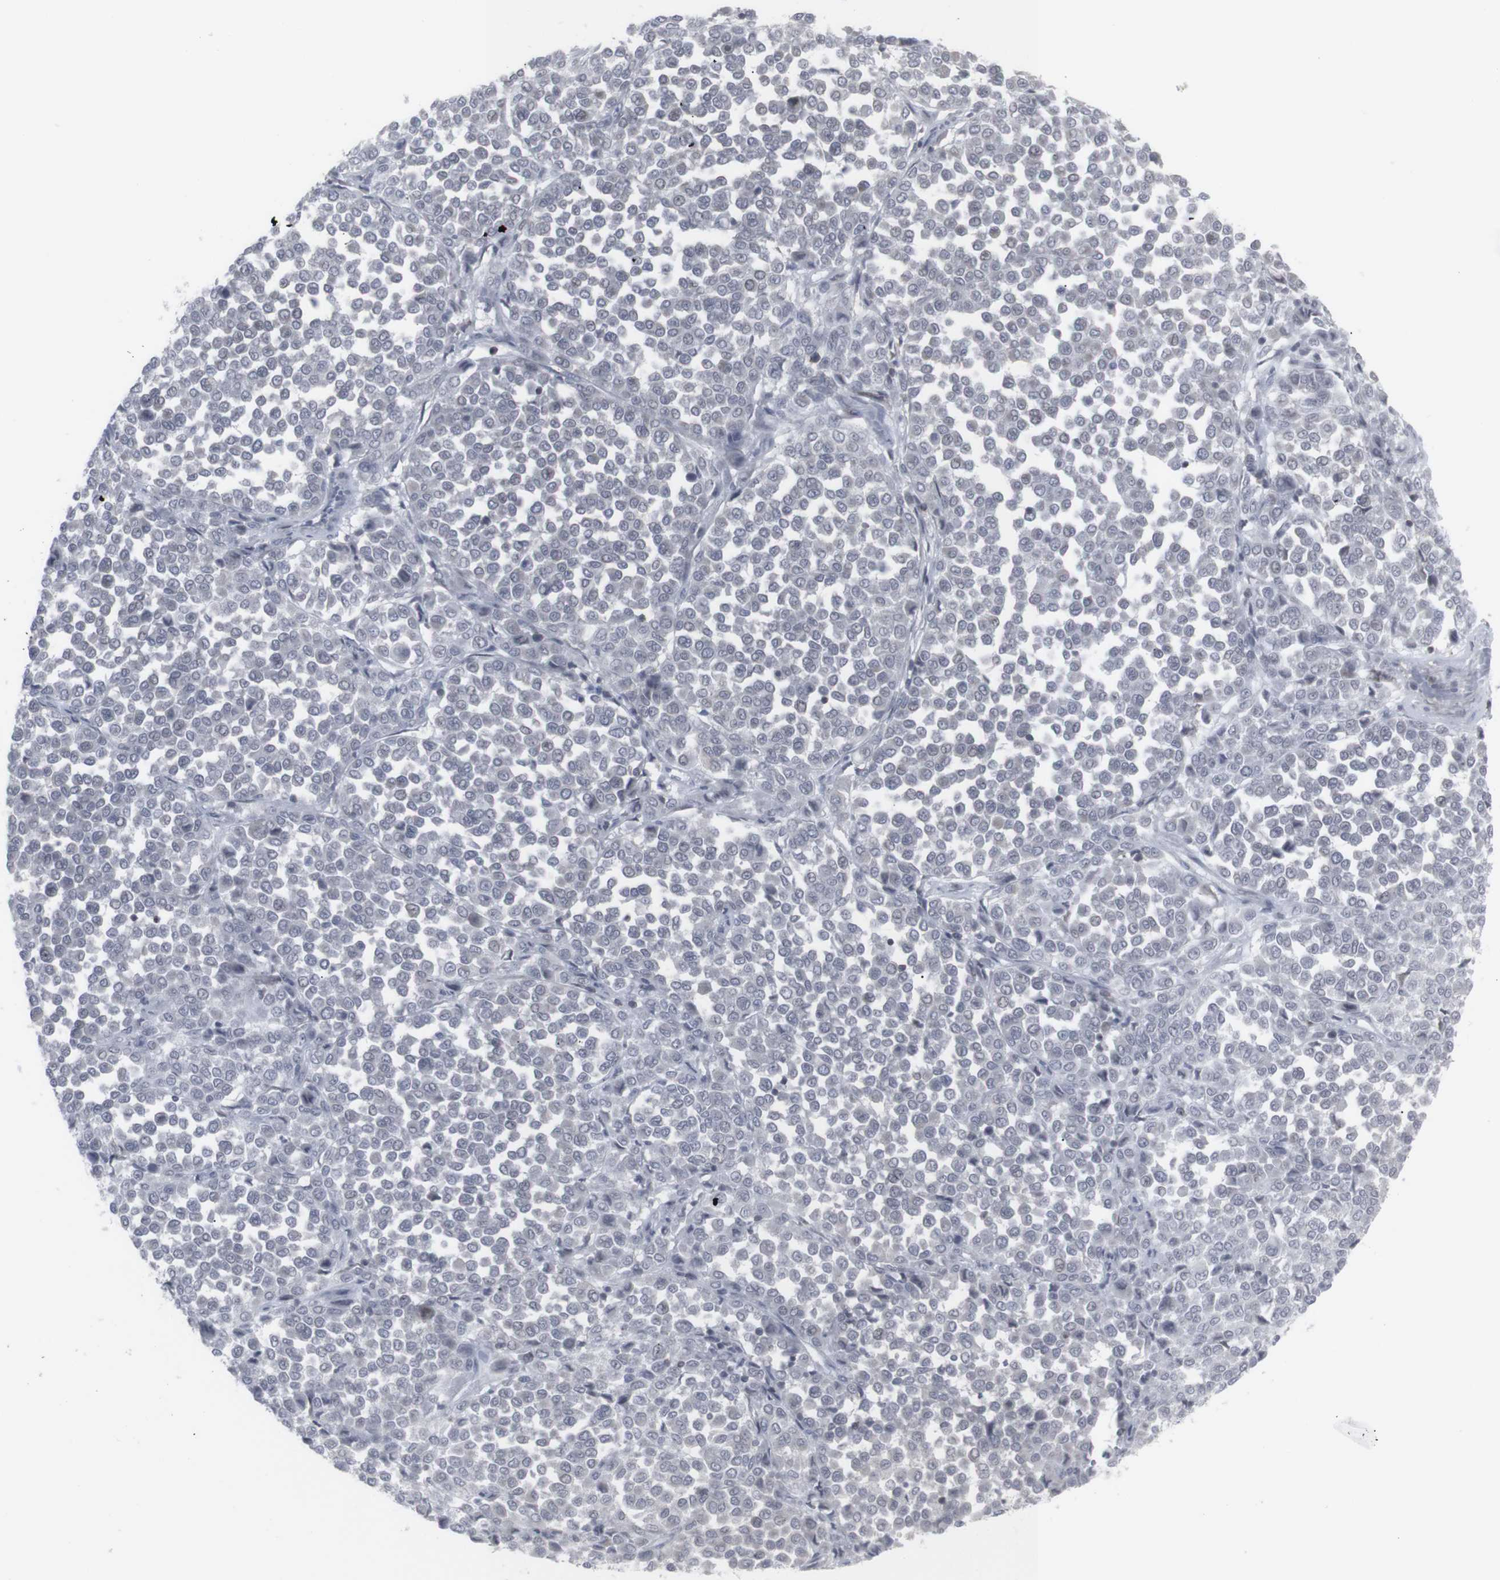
{"staining": {"intensity": "negative", "quantity": "none", "location": "none"}, "tissue": "melanoma", "cell_type": "Tumor cells", "image_type": "cancer", "snomed": [{"axis": "morphology", "description": "Malignant melanoma, Metastatic site"}, {"axis": "topography", "description": "Pancreas"}], "caption": "This is an immunohistochemistry (IHC) image of malignant melanoma (metastatic site). There is no staining in tumor cells.", "gene": "APOBEC2", "patient": {"sex": "female", "age": 30}}